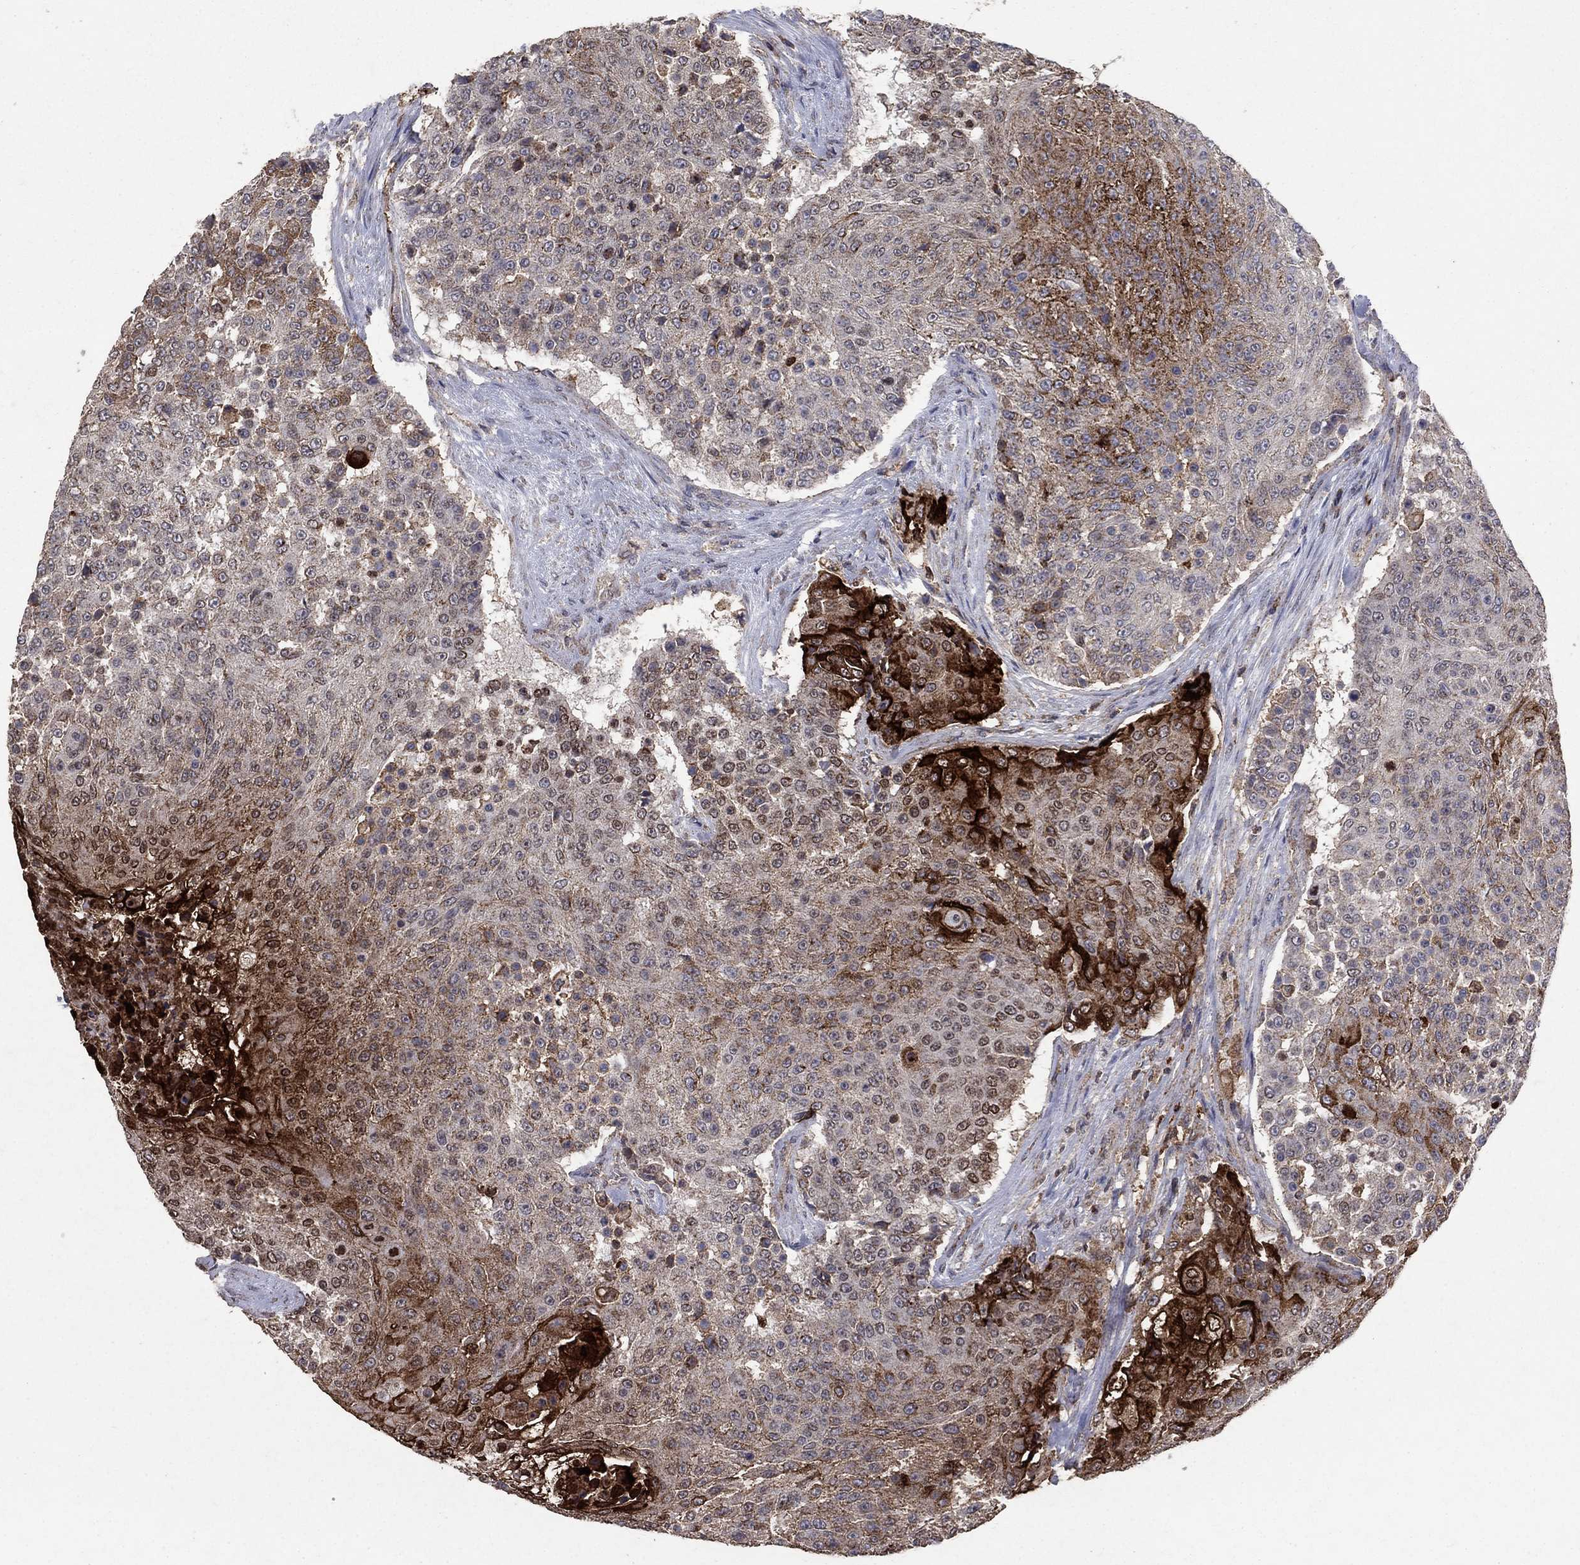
{"staining": {"intensity": "strong", "quantity": "<25%", "location": "cytoplasmic/membranous,nuclear"}, "tissue": "urothelial cancer", "cell_type": "Tumor cells", "image_type": "cancer", "snomed": [{"axis": "morphology", "description": "Urothelial carcinoma, High grade"}, {"axis": "topography", "description": "Urinary bladder"}], "caption": "High-magnification brightfield microscopy of urothelial cancer stained with DAB (brown) and counterstained with hematoxylin (blue). tumor cells exhibit strong cytoplasmic/membranous and nuclear expression is seen in approximately<25% of cells.", "gene": "CD24", "patient": {"sex": "female", "age": 63}}